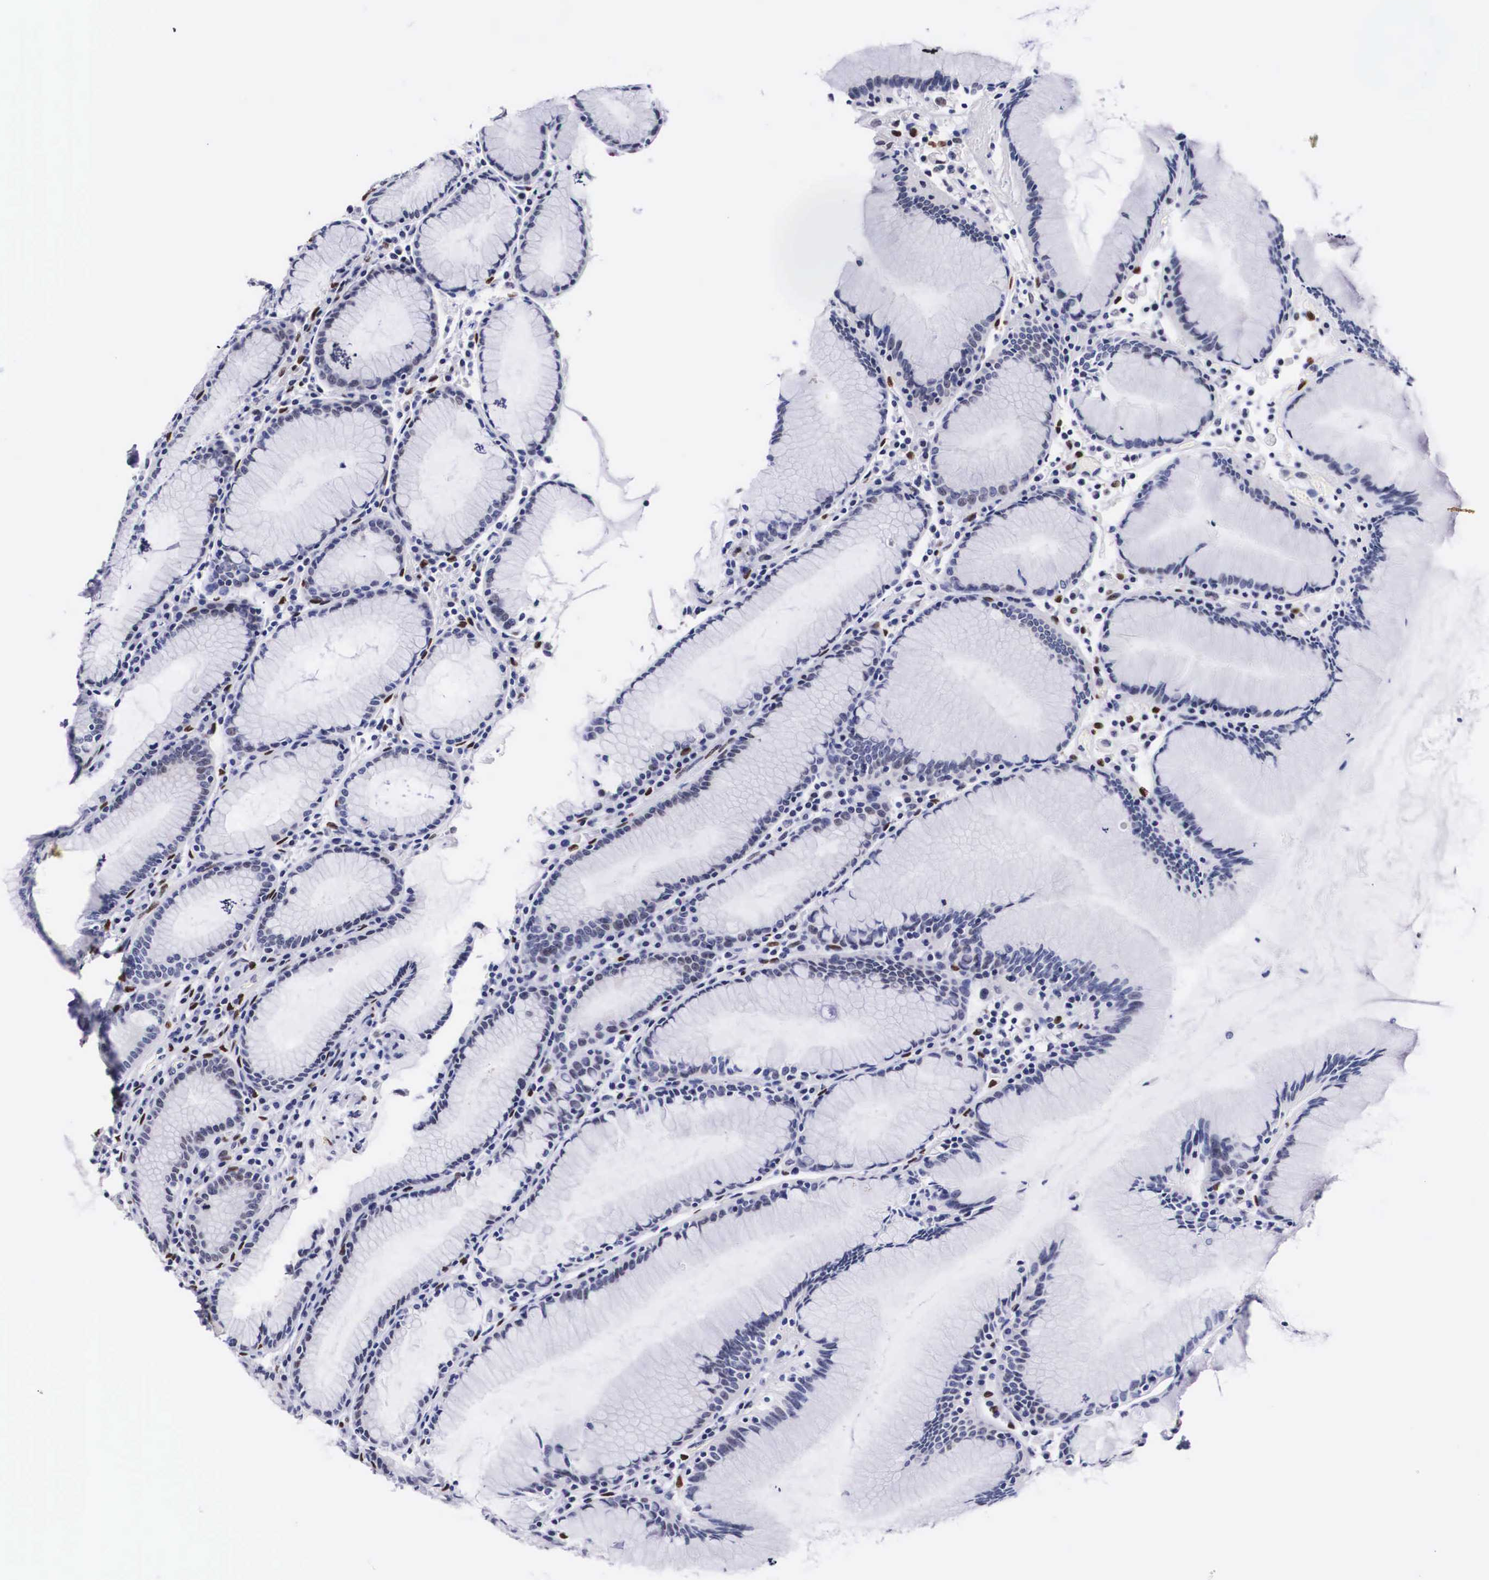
{"staining": {"intensity": "strong", "quantity": "25%-75%", "location": "nuclear"}, "tissue": "stomach", "cell_type": "Glandular cells", "image_type": "normal", "snomed": [{"axis": "morphology", "description": "Normal tissue, NOS"}, {"axis": "topography", "description": "Stomach, lower"}], "caption": "An image of stomach stained for a protein demonstrates strong nuclear brown staining in glandular cells. (DAB = brown stain, brightfield microscopy at high magnification).", "gene": "KHDRBS3", "patient": {"sex": "female", "age": 43}}